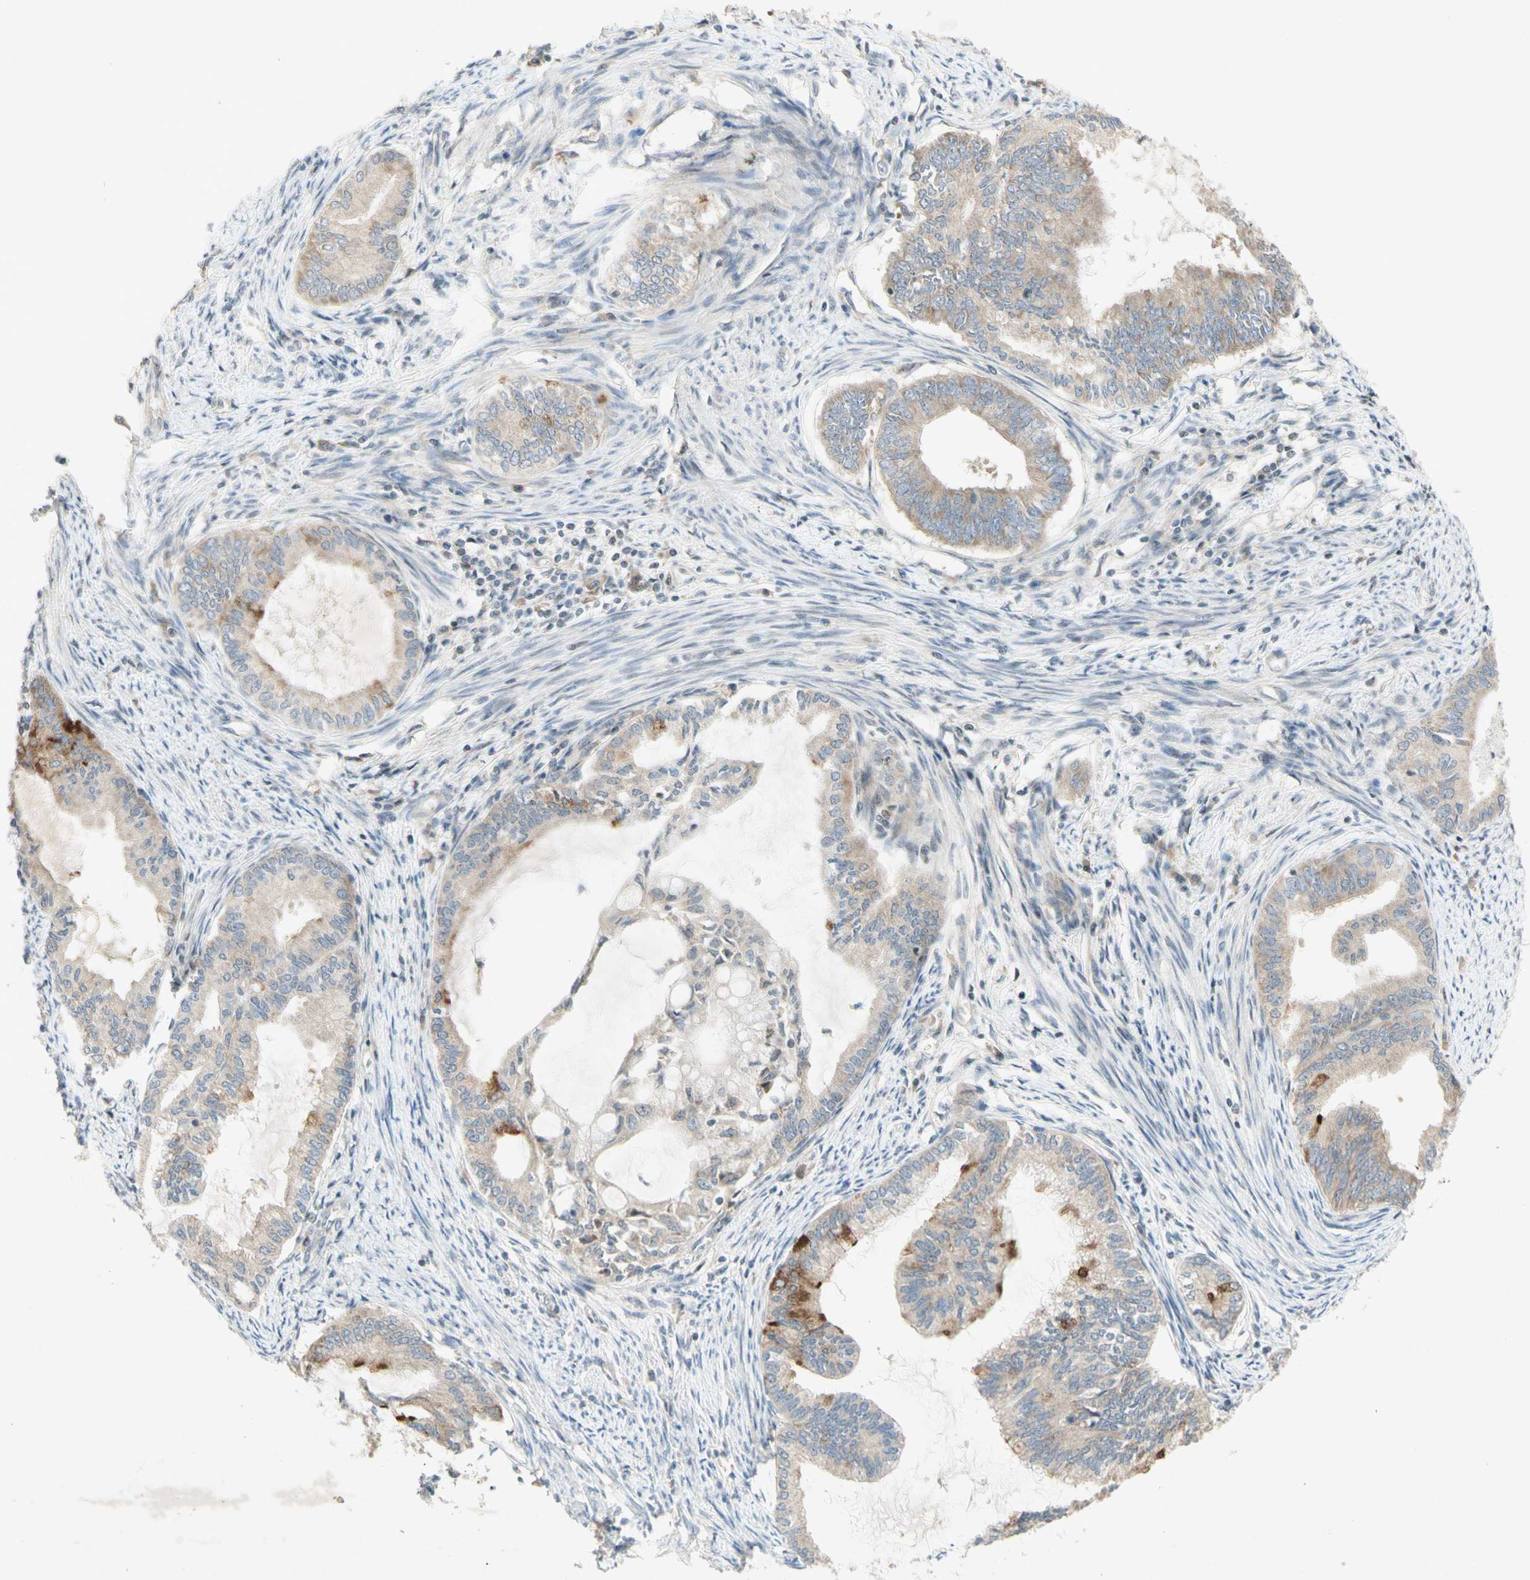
{"staining": {"intensity": "weak", "quantity": ">75%", "location": "cytoplasmic/membranous"}, "tissue": "endometrial cancer", "cell_type": "Tumor cells", "image_type": "cancer", "snomed": [{"axis": "morphology", "description": "Adenocarcinoma, NOS"}, {"axis": "topography", "description": "Endometrium"}], "caption": "Immunohistochemistry (DAB (3,3'-diaminobenzidine)) staining of human endometrial cancer exhibits weak cytoplasmic/membranous protein positivity in approximately >75% of tumor cells.", "gene": "ETF1", "patient": {"sex": "female", "age": 86}}